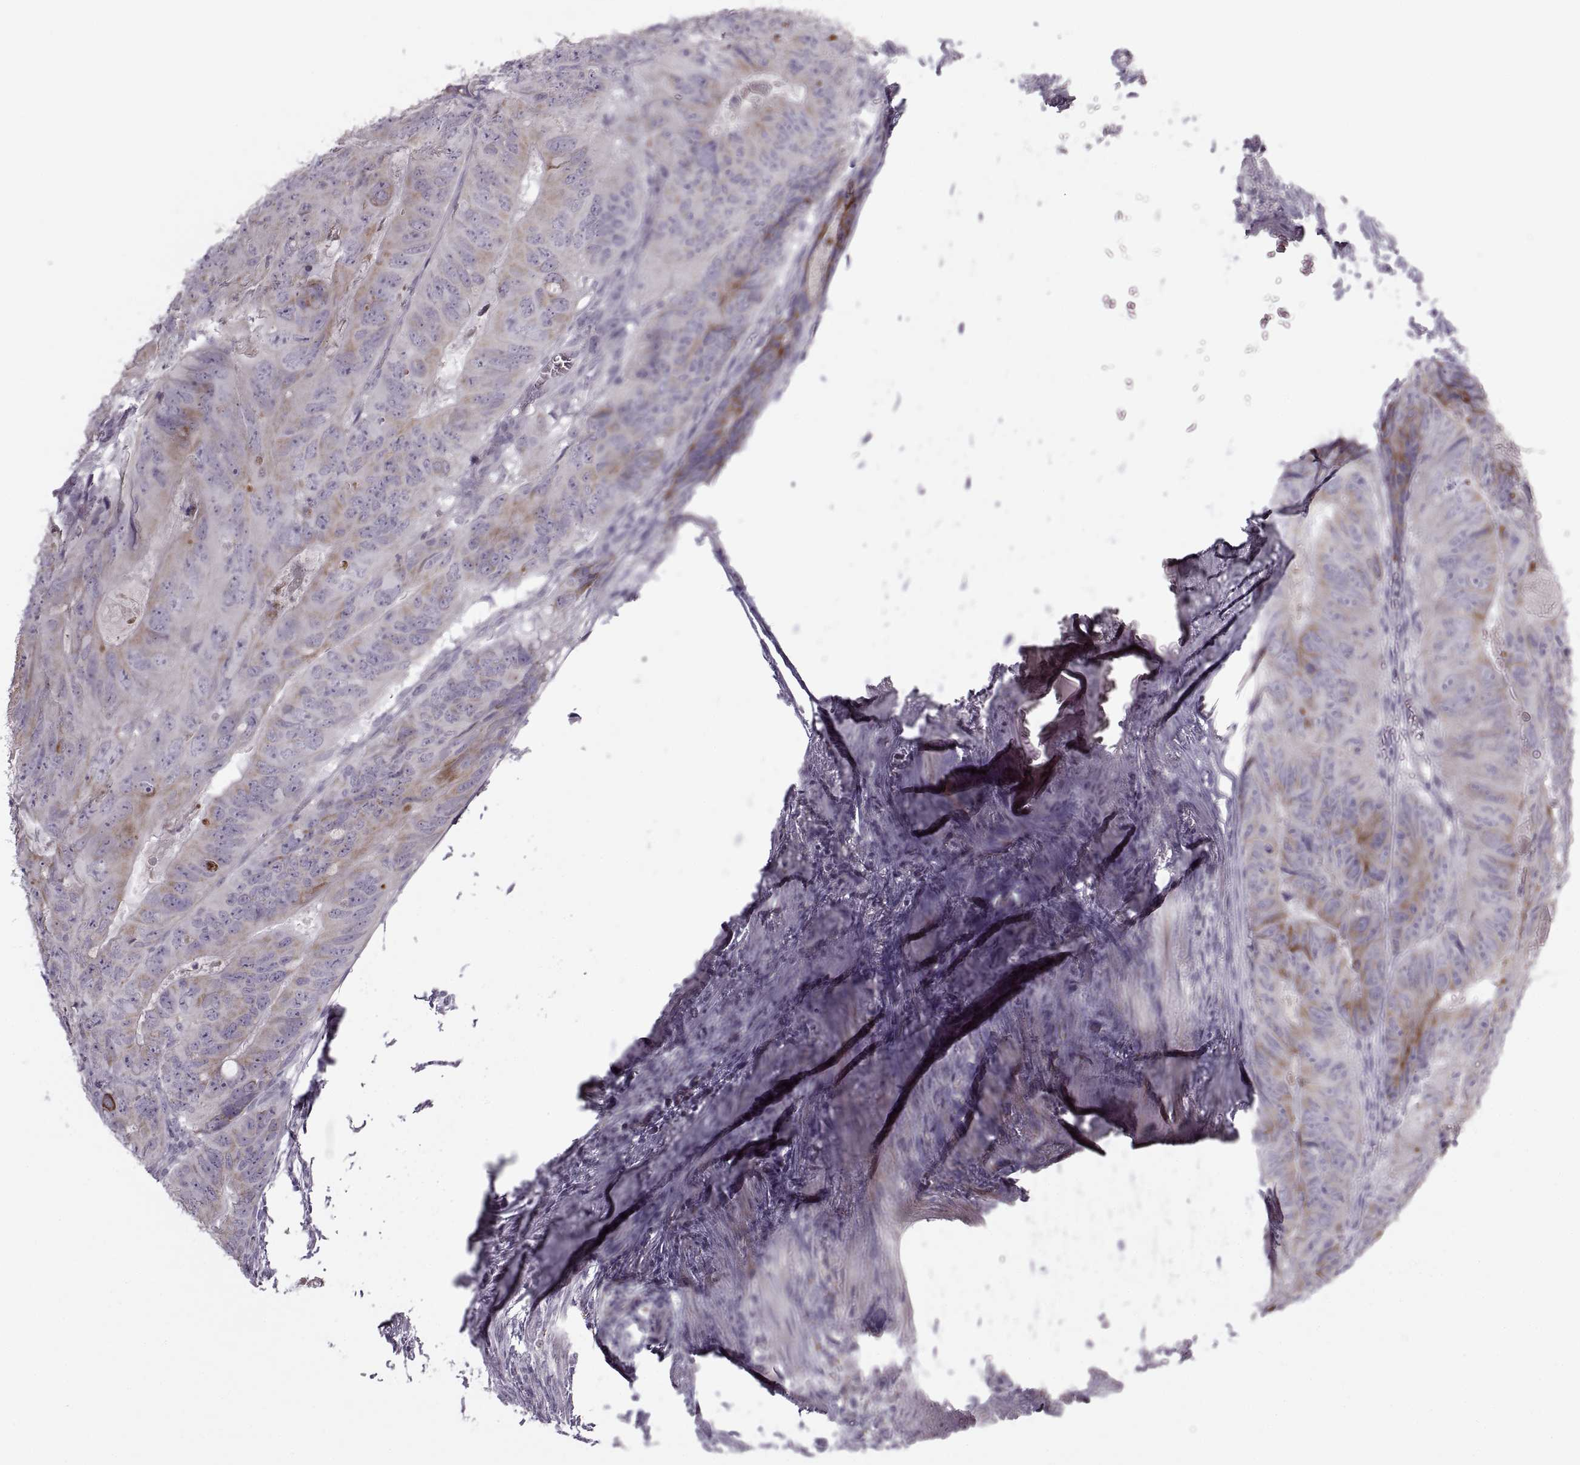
{"staining": {"intensity": "moderate", "quantity": "<25%", "location": "cytoplasmic/membranous"}, "tissue": "colorectal cancer", "cell_type": "Tumor cells", "image_type": "cancer", "snomed": [{"axis": "morphology", "description": "Adenocarcinoma, NOS"}, {"axis": "topography", "description": "Colon"}], "caption": "About <25% of tumor cells in colorectal cancer exhibit moderate cytoplasmic/membranous protein positivity as visualized by brown immunohistochemical staining.", "gene": "PIERCE1", "patient": {"sex": "male", "age": 79}}